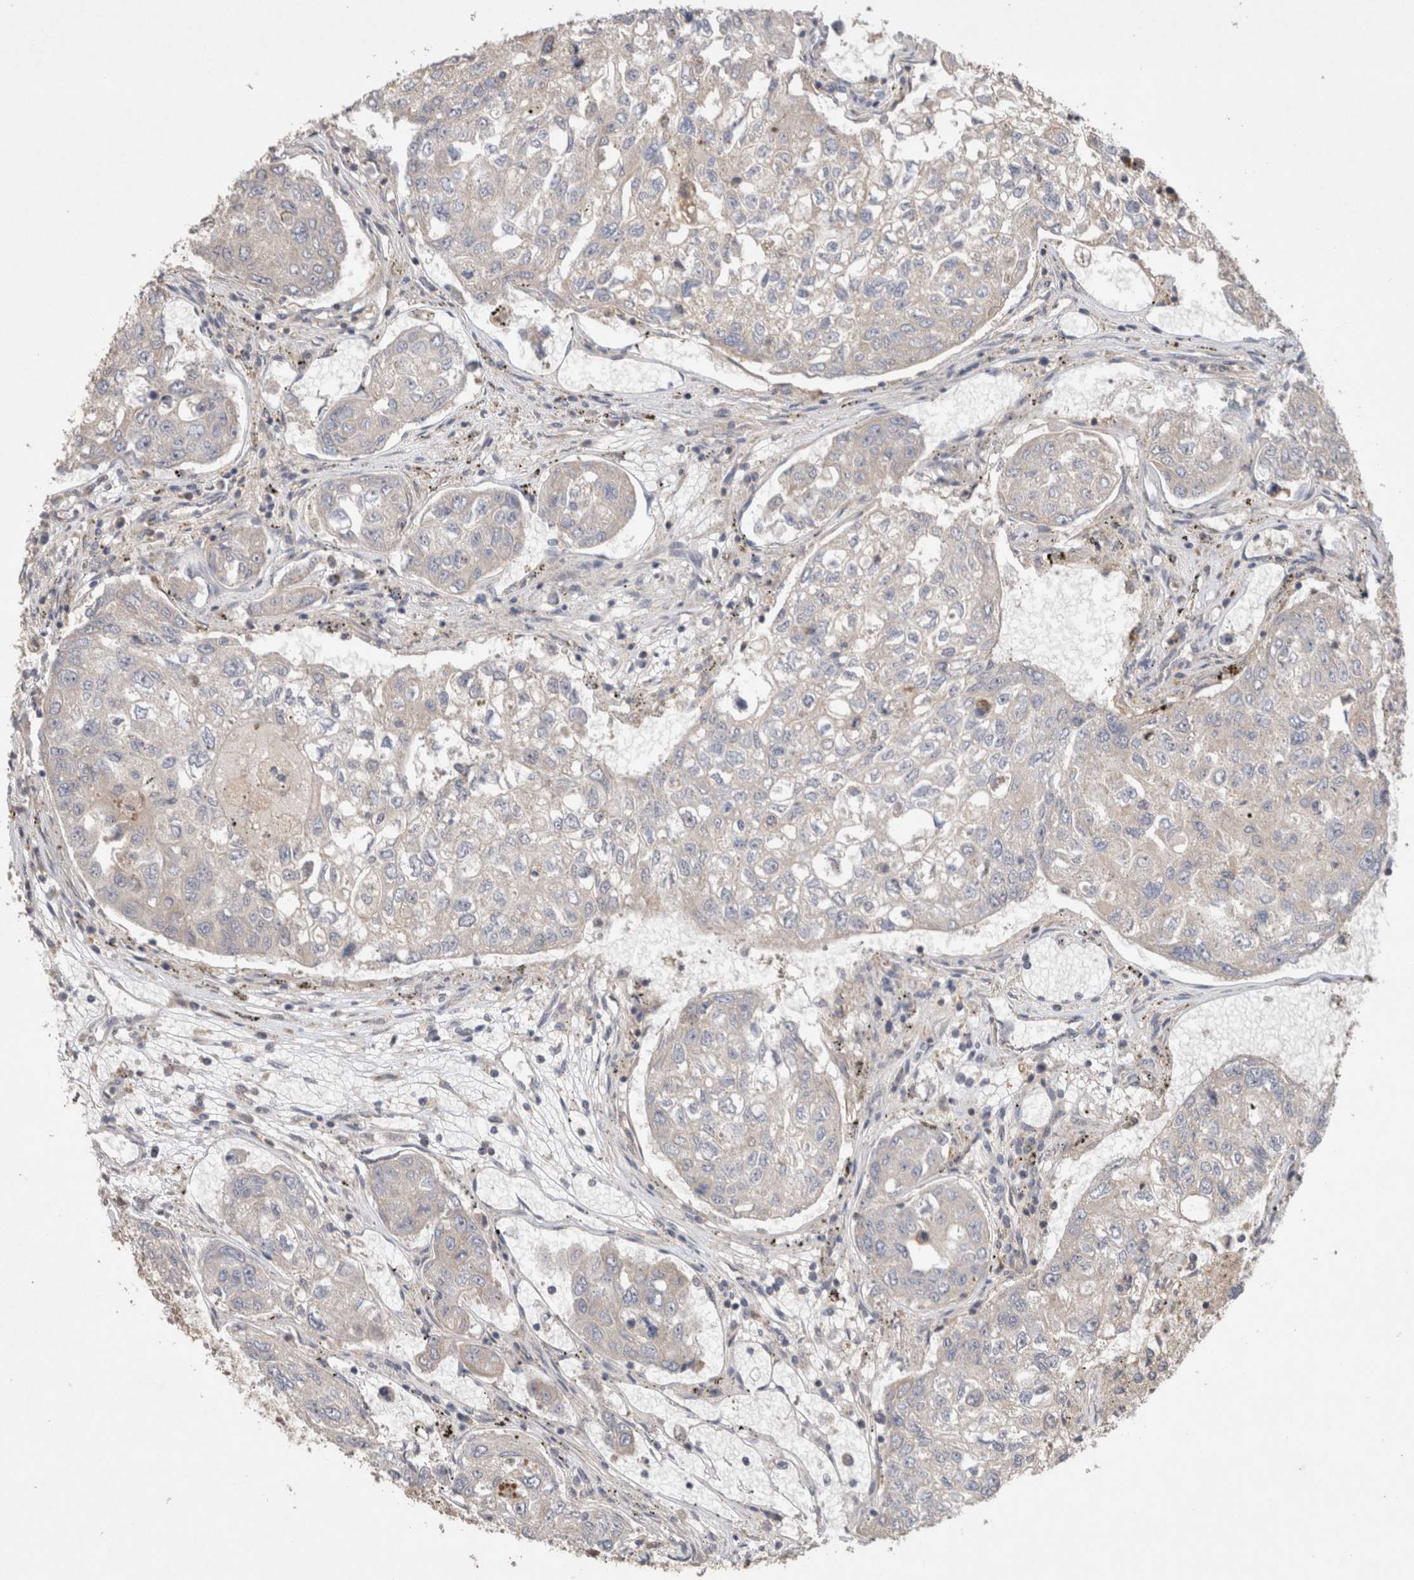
{"staining": {"intensity": "negative", "quantity": "none", "location": "none"}, "tissue": "urothelial cancer", "cell_type": "Tumor cells", "image_type": "cancer", "snomed": [{"axis": "morphology", "description": "Urothelial carcinoma, High grade"}, {"axis": "topography", "description": "Lymph node"}, {"axis": "topography", "description": "Urinary bladder"}], "caption": "A high-resolution image shows immunohistochemistry (IHC) staining of urothelial carcinoma (high-grade), which demonstrates no significant staining in tumor cells.", "gene": "SLC29A1", "patient": {"sex": "male", "age": 51}}